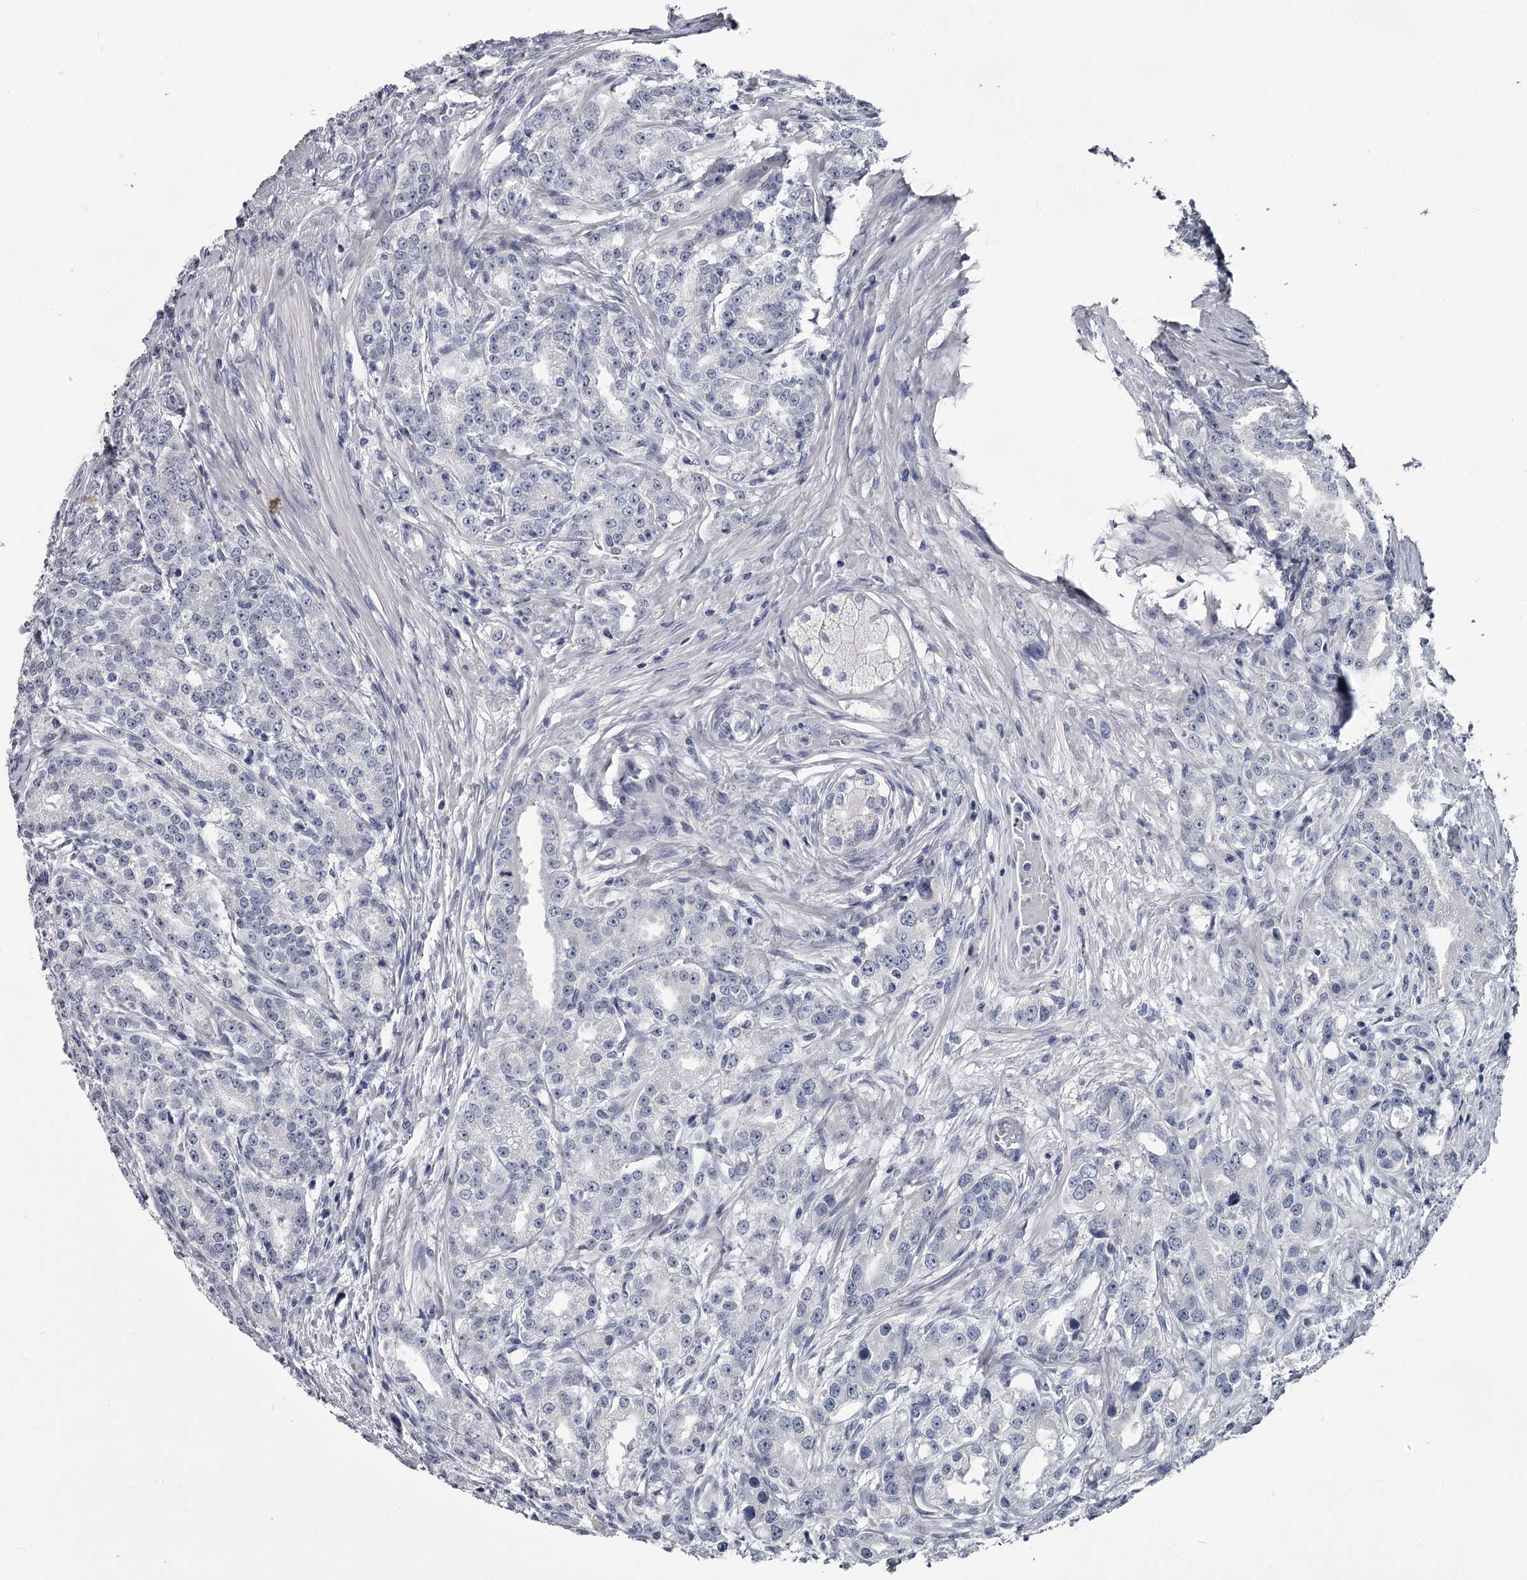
{"staining": {"intensity": "negative", "quantity": "none", "location": "none"}, "tissue": "prostate cancer", "cell_type": "Tumor cells", "image_type": "cancer", "snomed": [{"axis": "morphology", "description": "Adenocarcinoma, High grade"}, {"axis": "topography", "description": "Prostate"}], "caption": "Tumor cells show no significant staining in prostate cancer (high-grade adenocarcinoma).", "gene": "DAO", "patient": {"sex": "male", "age": 69}}